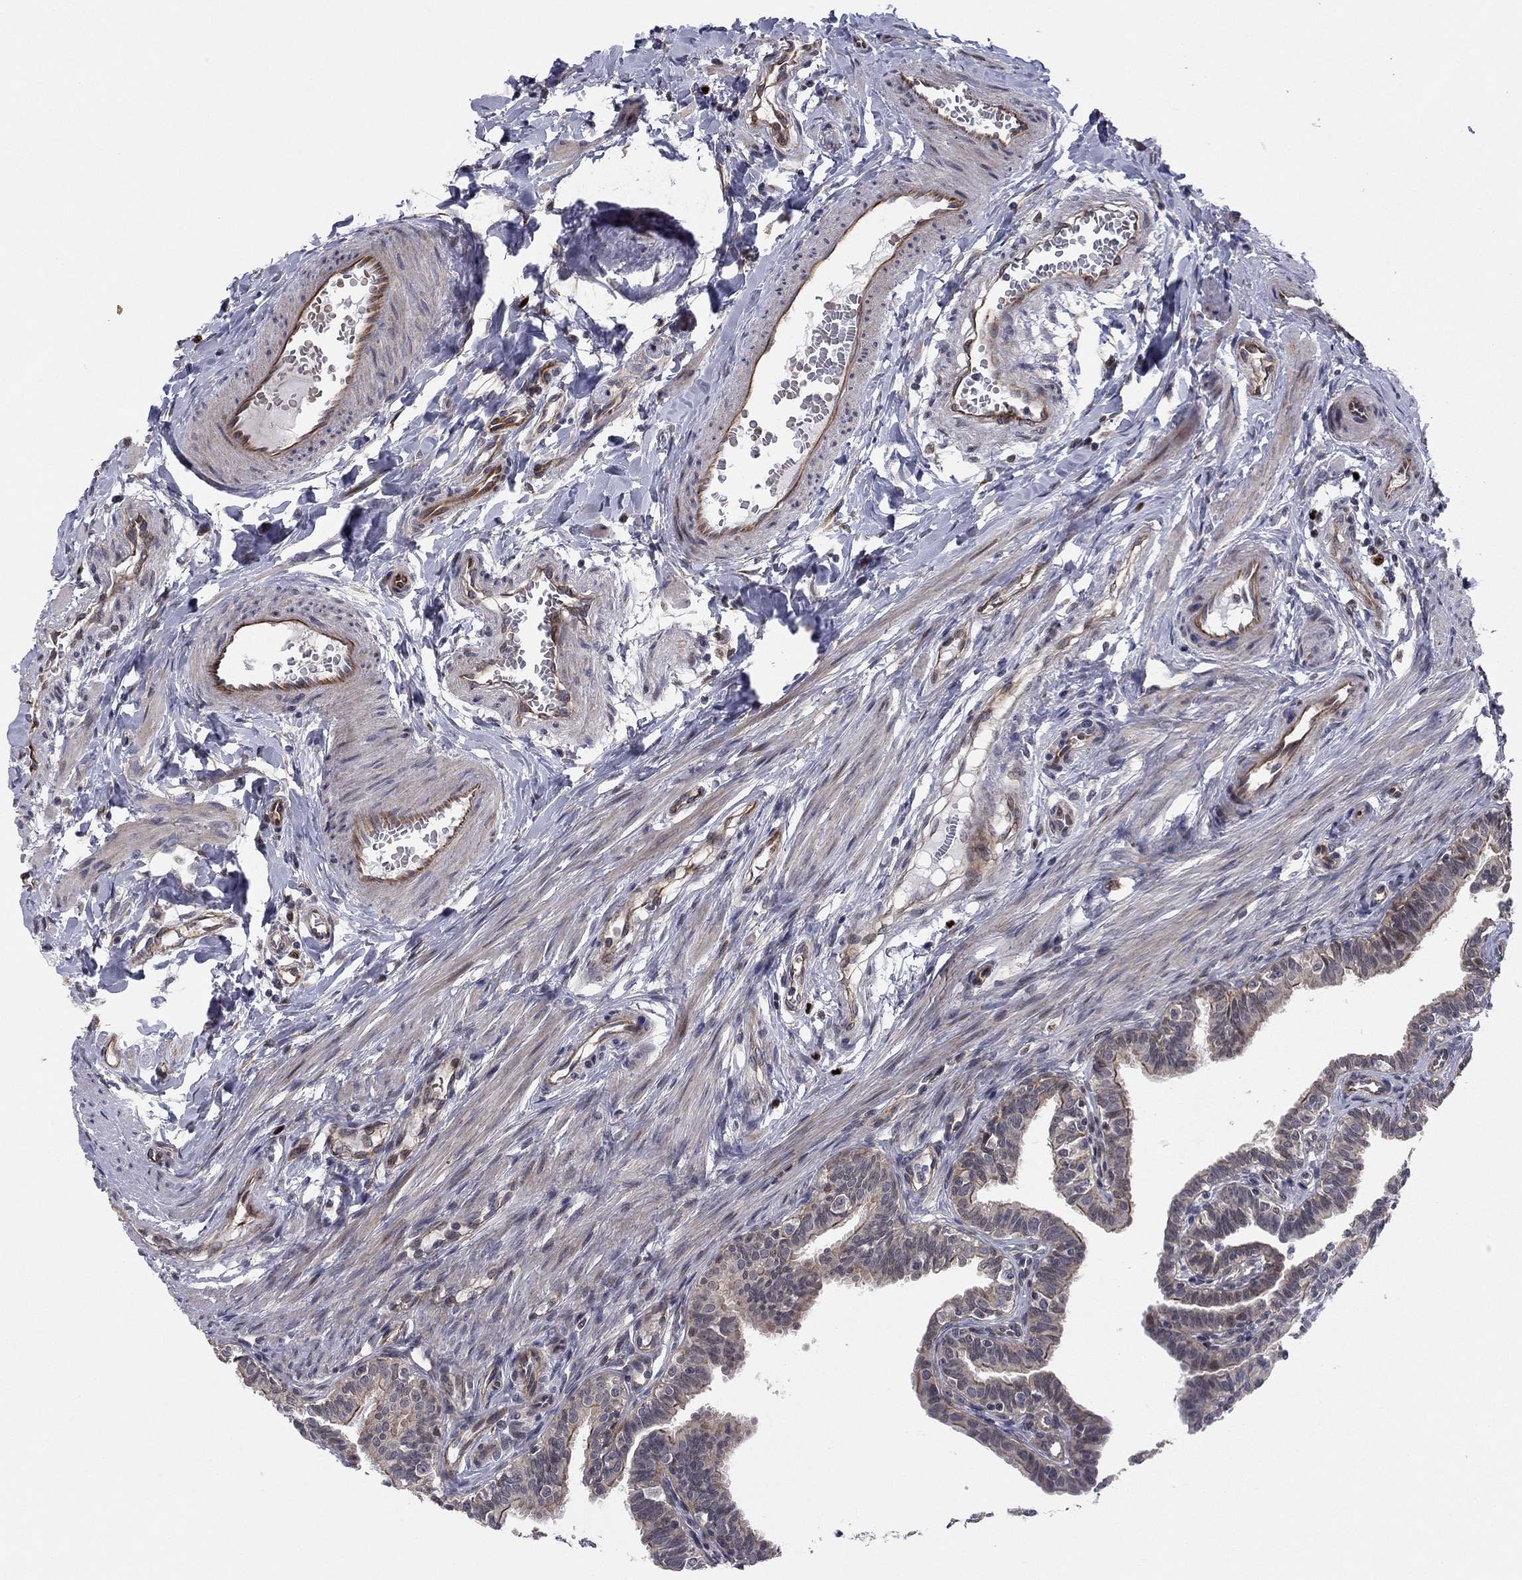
{"staining": {"intensity": "strong", "quantity": "<25%", "location": "cytoplasmic/membranous"}, "tissue": "fallopian tube", "cell_type": "Glandular cells", "image_type": "normal", "snomed": [{"axis": "morphology", "description": "Normal tissue, NOS"}, {"axis": "topography", "description": "Fallopian tube"}], "caption": "IHC micrograph of benign fallopian tube: fallopian tube stained using IHC shows medium levels of strong protein expression localized specifically in the cytoplasmic/membranous of glandular cells, appearing as a cytoplasmic/membranous brown color.", "gene": "BCL11A", "patient": {"sex": "female", "age": 36}}